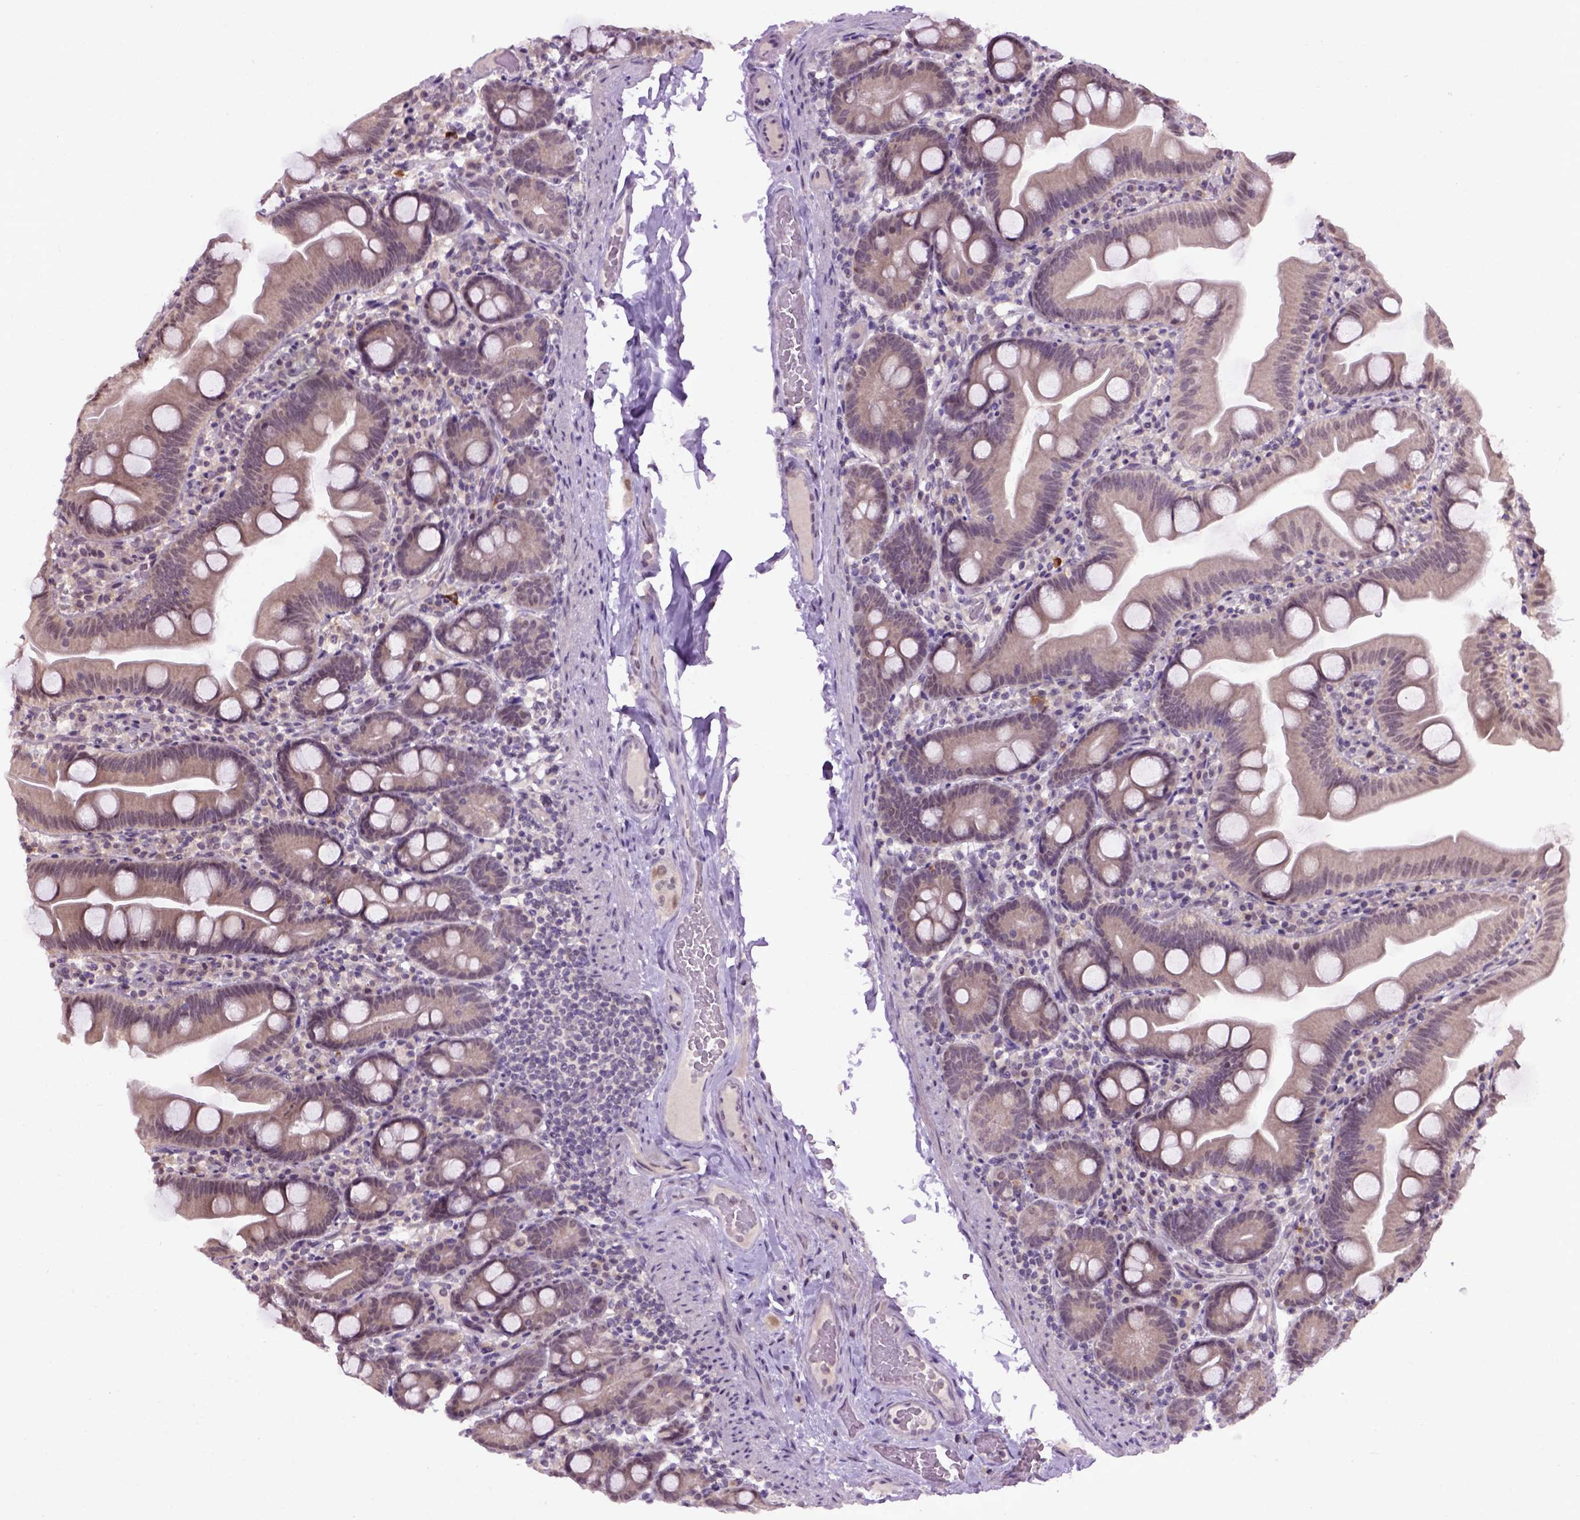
{"staining": {"intensity": "moderate", "quantity": ">75%", "location": "cytoplasmic/membranous,nuclear"}, "tissue": "small intestine", "cell_type": "Glandular cells", "image_type": "normal", "snomed": [{"axis": "morphology", "description": "Normal tissue, NOS"}, {"axis": "topography", "description": "Small intestine"}], "caption": "Small intestine stained with DAB immunohistochemistry (IHC) displays medium levels of moderate cytoplasmic/membranous,nuclear positivity in about >75% of glandular cells.", "gene": "RAB43", "patient": {"sex": "female", "age": 68}}